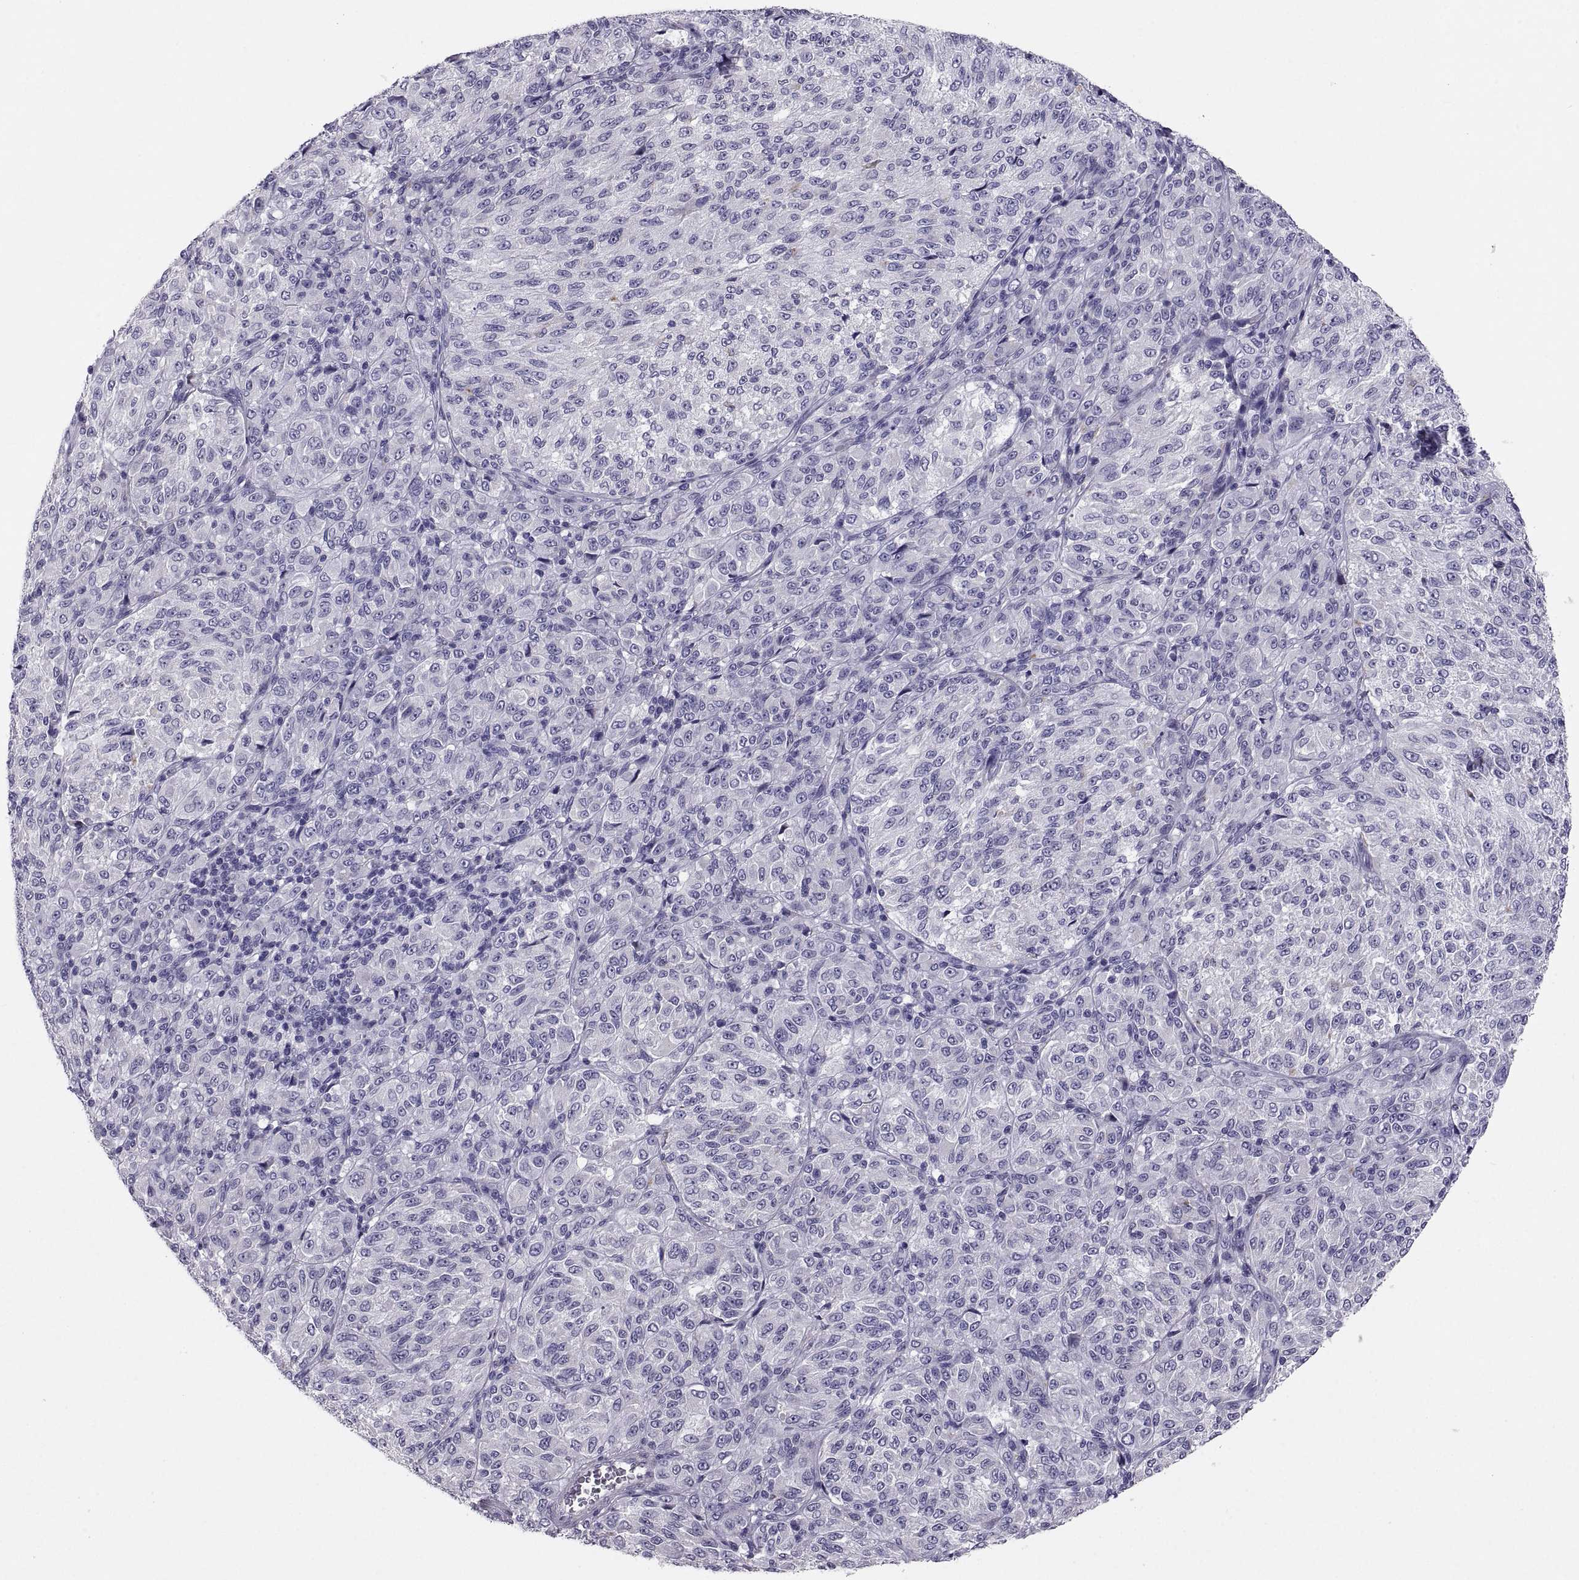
{"staining": {"intensity": "negative", "quantity": "none", "location": "none"}, "tissue": "melanoma", "cell_type": "Tumor cells", "image_type": "cancer", "snomed": [{"axis": "morphology", "description": "Malignant melanoma, Metastatic site"}, {"axis": "topography", "description": "Brain"}], "caption": "Tumor cells show no significant staining in melanoma.", "gene": "IGSF1", "patient": {"sex": "female", "age": 56}}